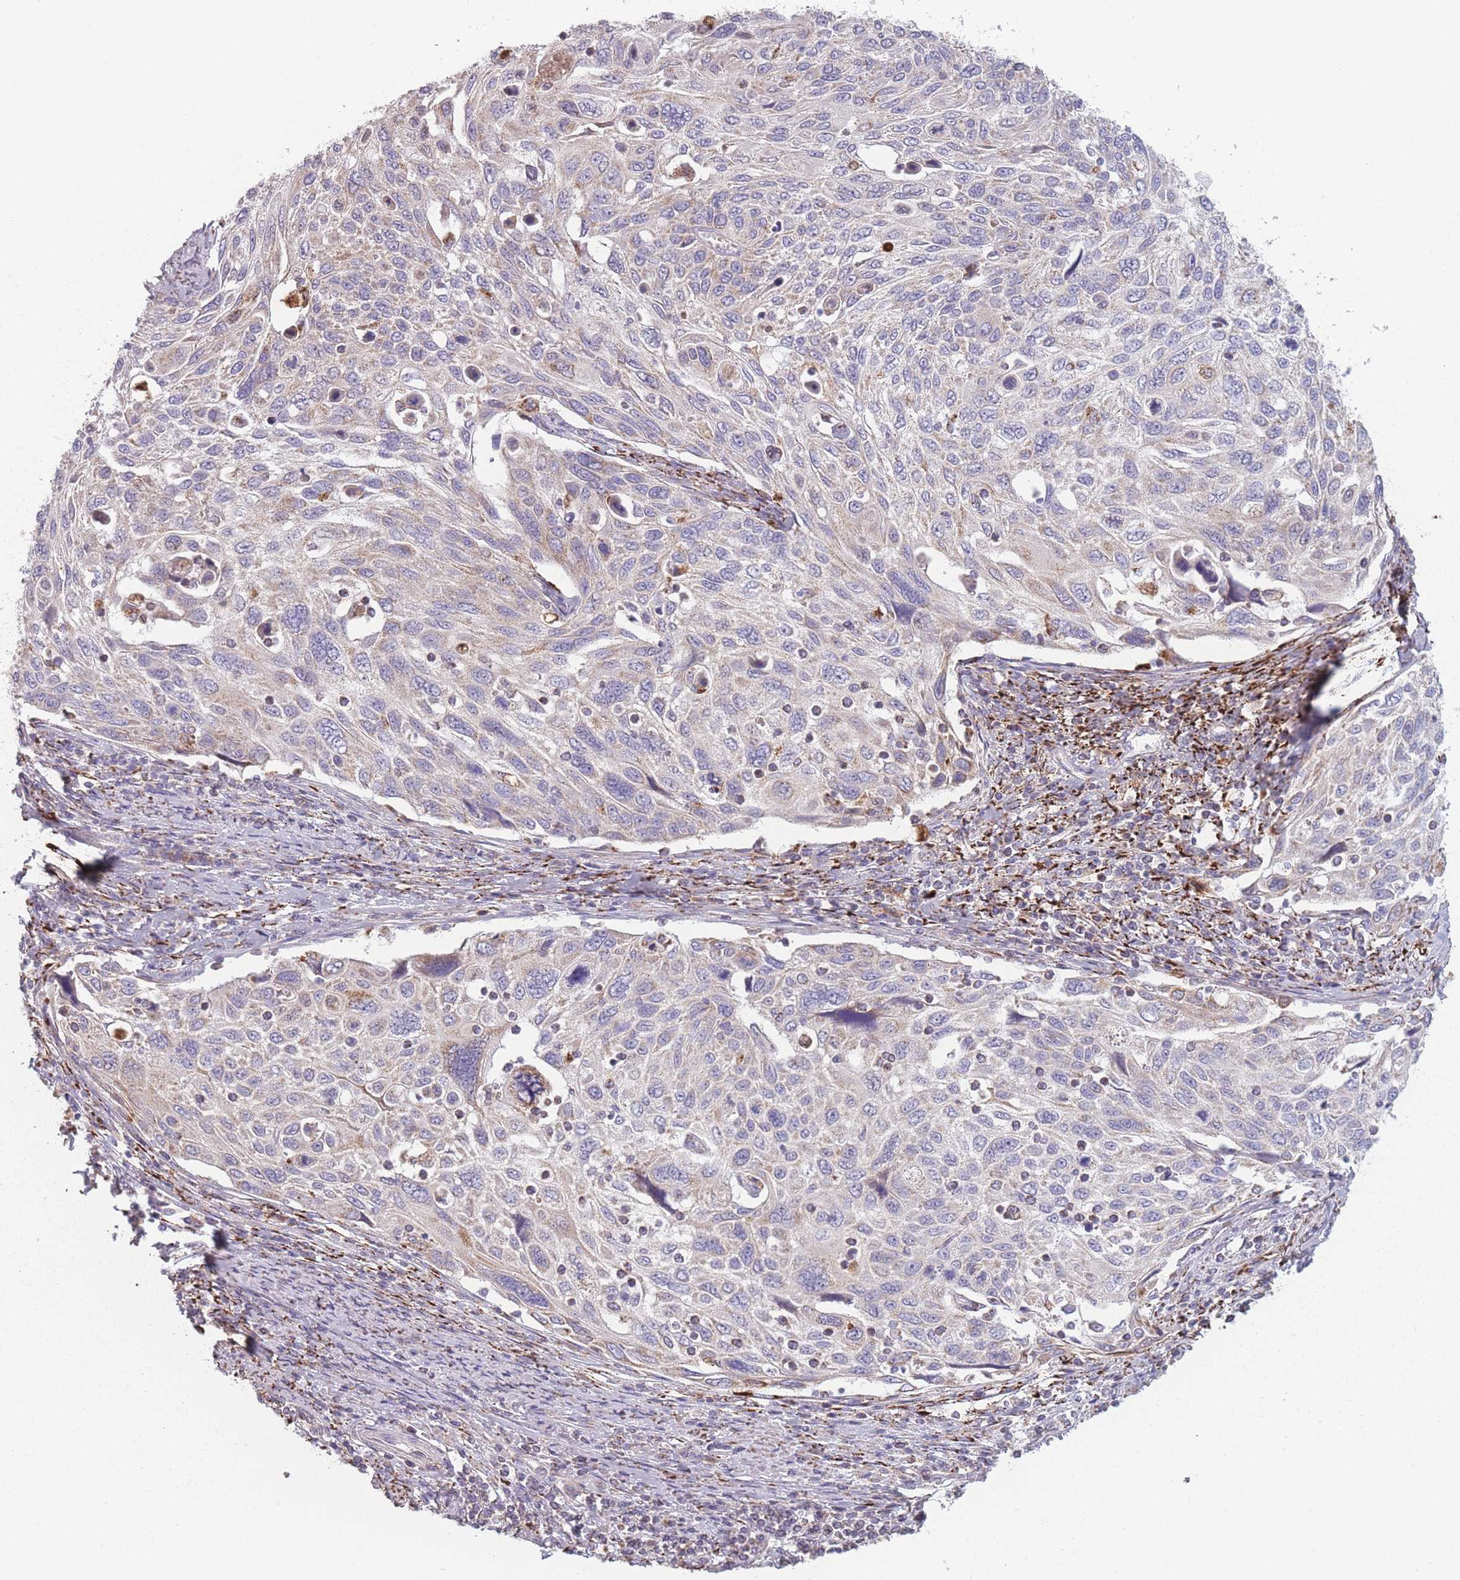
{"staining": {"intensity": "weak", "quantity": "<25%", "location": "cytoplasmic/membranous"}, "tissue": "cervical cancer", "cell_type": "Tumor cells", "image_type": "cancer", "snomed": [{"axis": "morphology", "description": "Squamous cell carcinoma, NOS"}, {"axis": "topography", "description": "Cervix"}], "caption": "This is an immunohistochemistry histopathology image of squamous cell carcinoma (cervical). There is no positivity in tumor cells.", "gene": "PEX11B", "patient": {"sex": "female", "age": 70}}